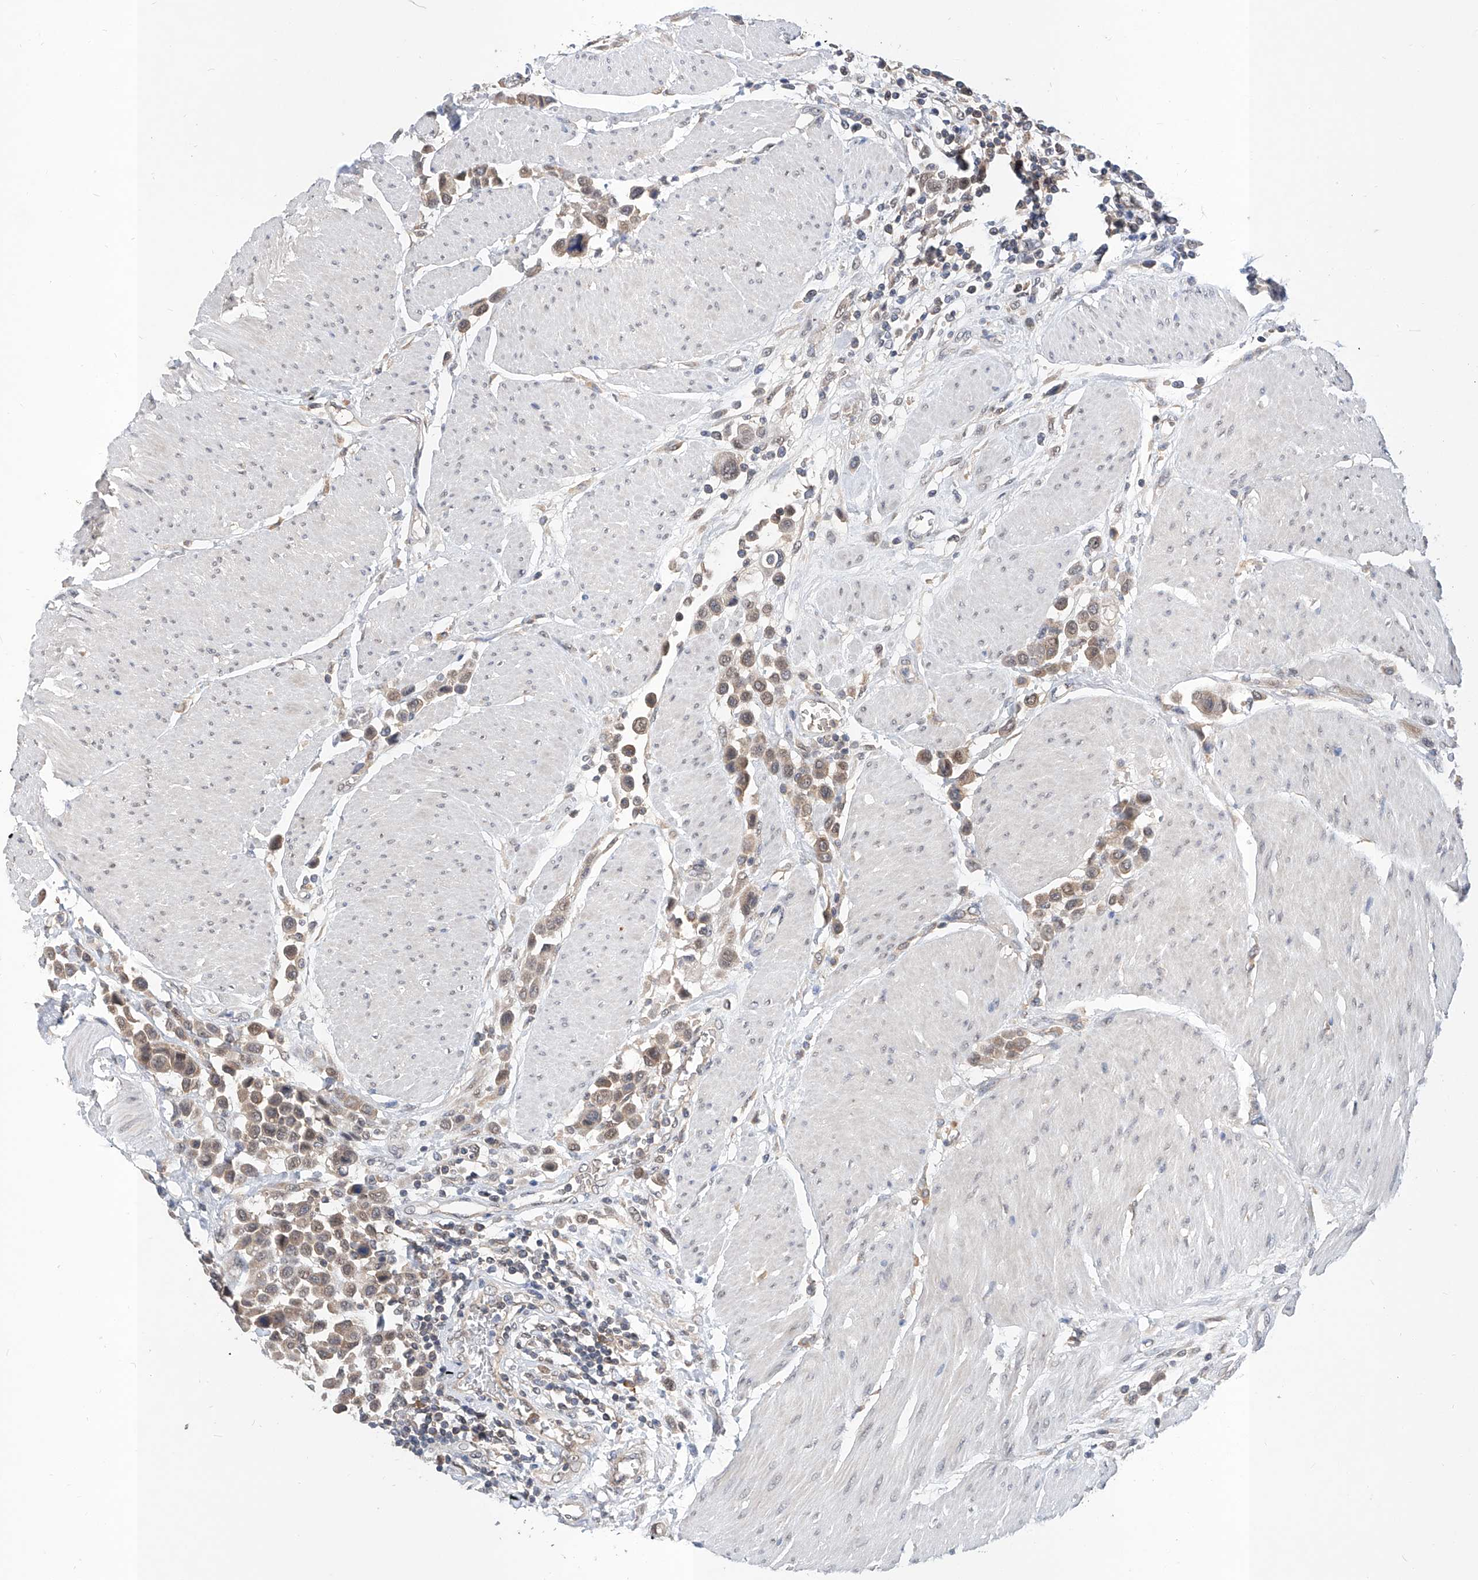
{"staining": {"intensity": "weak", "quantity": ">75%", "location": "cytoplasmic/membranous,nuclear"}, "tissue": "urothelial cancer", "cell_type": "Tumor cells", "image_type": "cancer", "snomed": [{"axis": "morphology", "description": "Urothelial carcinoma, High grade"}, {"axis": "topography", "description": "Urinary bladder"}], "caption": "This histopathology image reveals high-grade urothelial carcinoma stained with IHC to label a protein in brown. The cytoplasmic/membranous and nuclear of tumor cells show weak positivity for the protein. Nuclei are counter-stained blue.", "gene": "CARMIL3", "patient": {"sex": "male", "age": 50}}